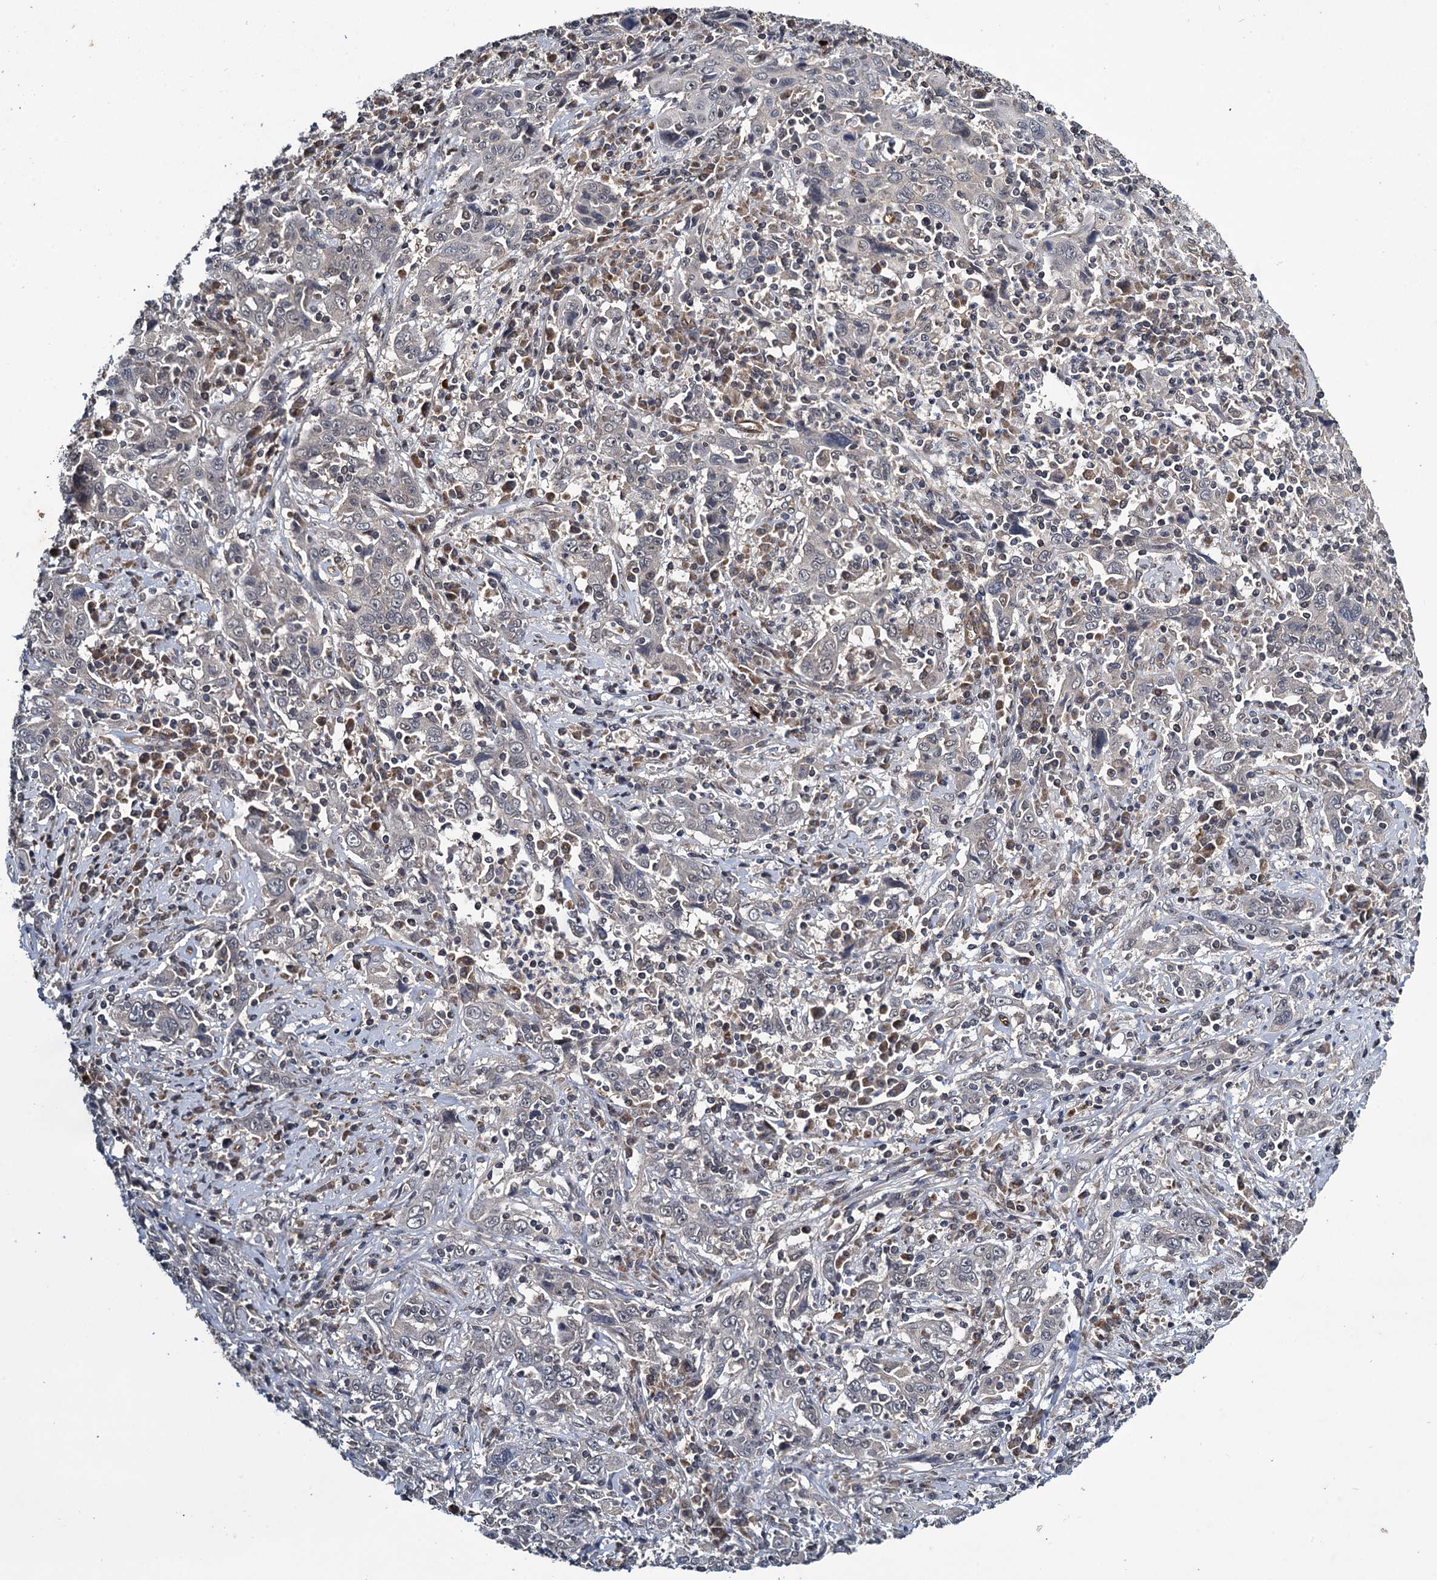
{"staining": {"intensity": "negative", "quantity": "none", "location": "none"}, "tissue": "cervical cancer", "cell_type": "Tumor cells", "image_type": "cancer", "snomed": [{"axis": "morphology", "description": "Squamous cell carcinoma, NOS"}, {"axis": "topography", "description": "Cervix"}], "caption": "An immunohistochemistry photomicrograph of cervical squamous cell carcinoma is shown. There is no staining in tumor cells of cervical squamous cell carcinoma.", "gene": "ARHGAP42", "patient": {"sex": "female", "age": 46}}